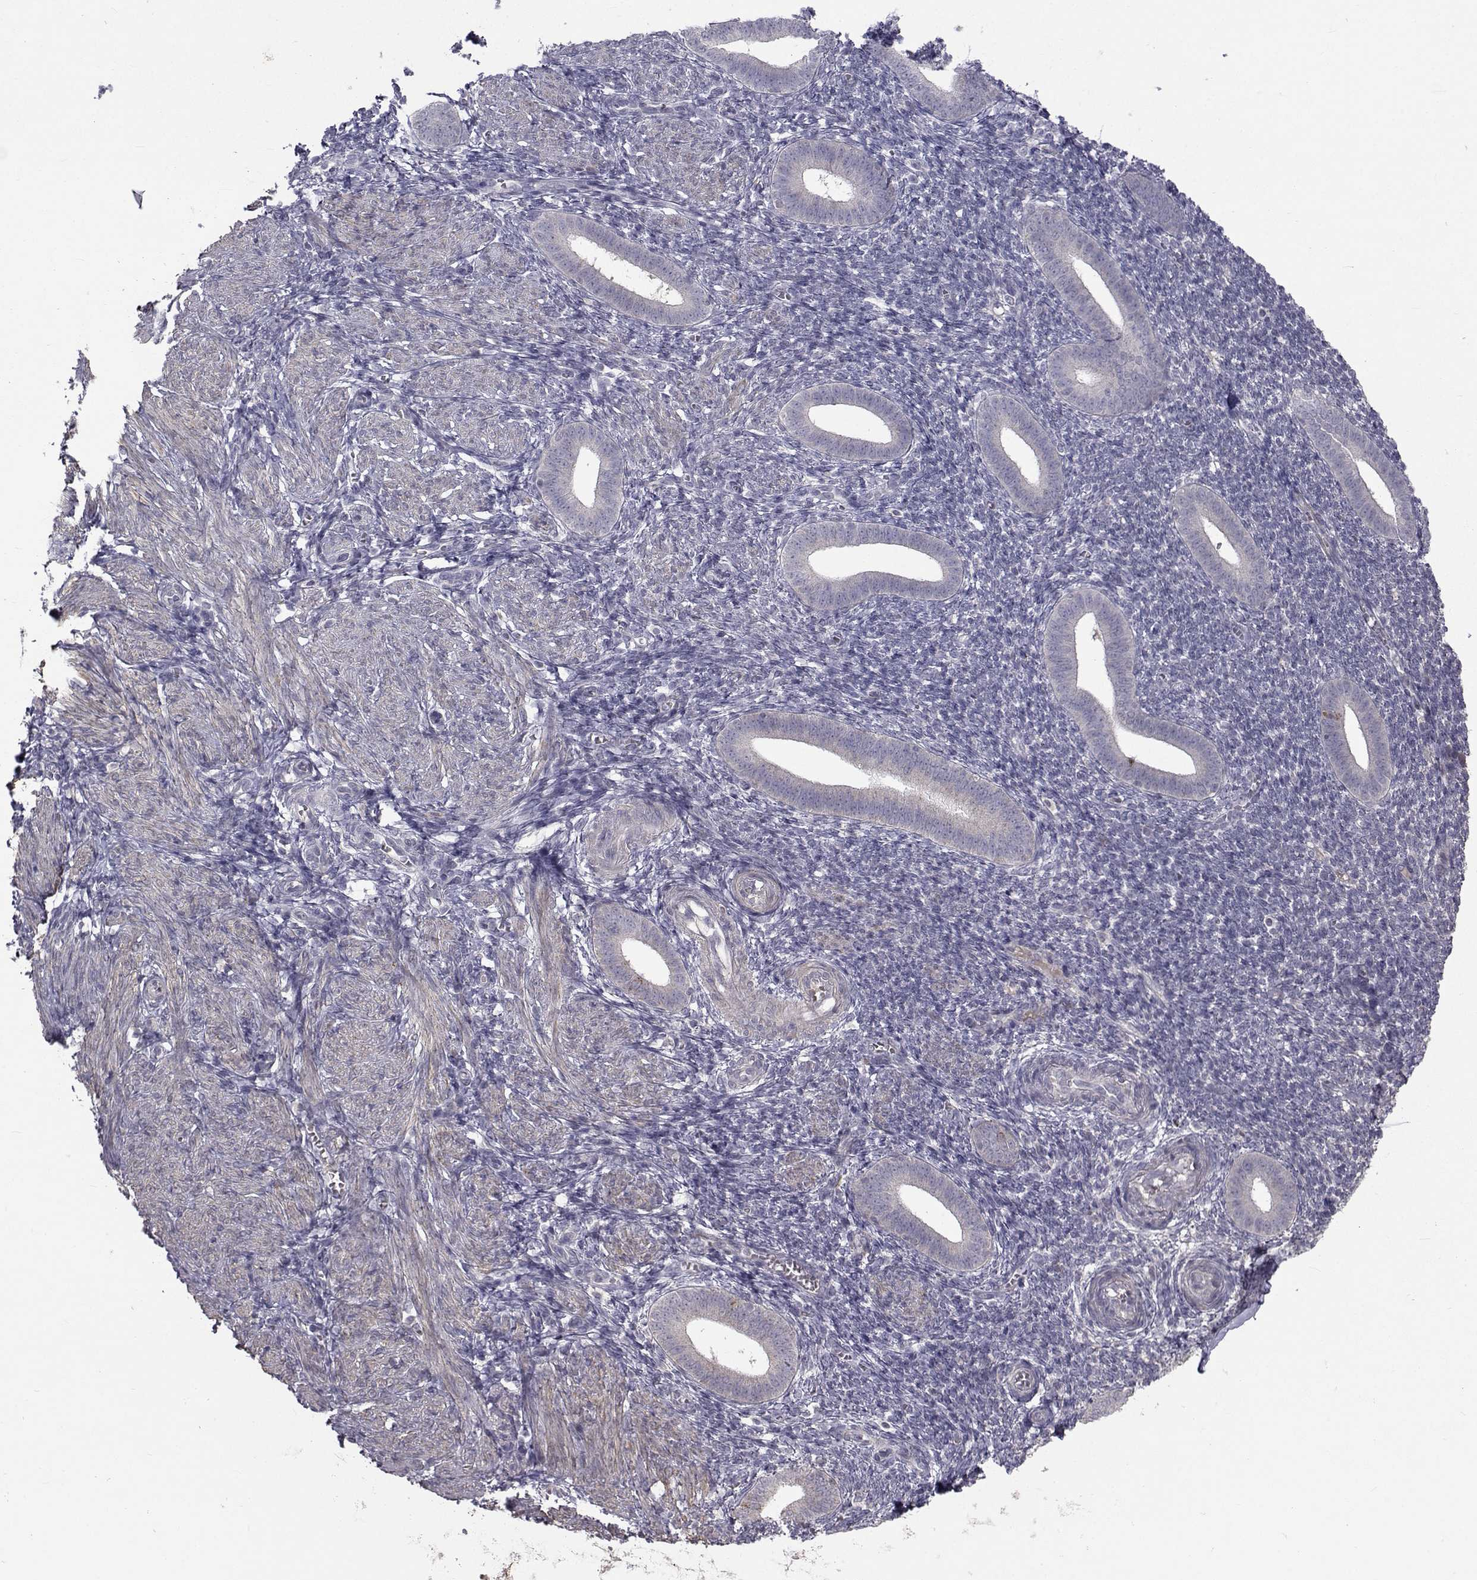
{"staining": {"intensity": "negative", "quantity": "none", "location": "none"}, "tissue": "endometrium", "cell_type": "Cells in endometrial stroma", "image_type": "normal", "snomed": [{"axis": "morphology", "description": "Normal tissue, NOS"}, {"axis": "topography", "description": "Endometrium"}], "caption": "DAB (3,3'-diaminobenzidine) immunohistochemical staining of normal human endometrium displays no significant staining in cells in endometrial stroma. (DAB (3,3'-diaminobenzidine) IHC visualized using brightfield microscopy, high magnification).", "gene": "FDXR", "patient": {"sex": "female", "age": 25}}